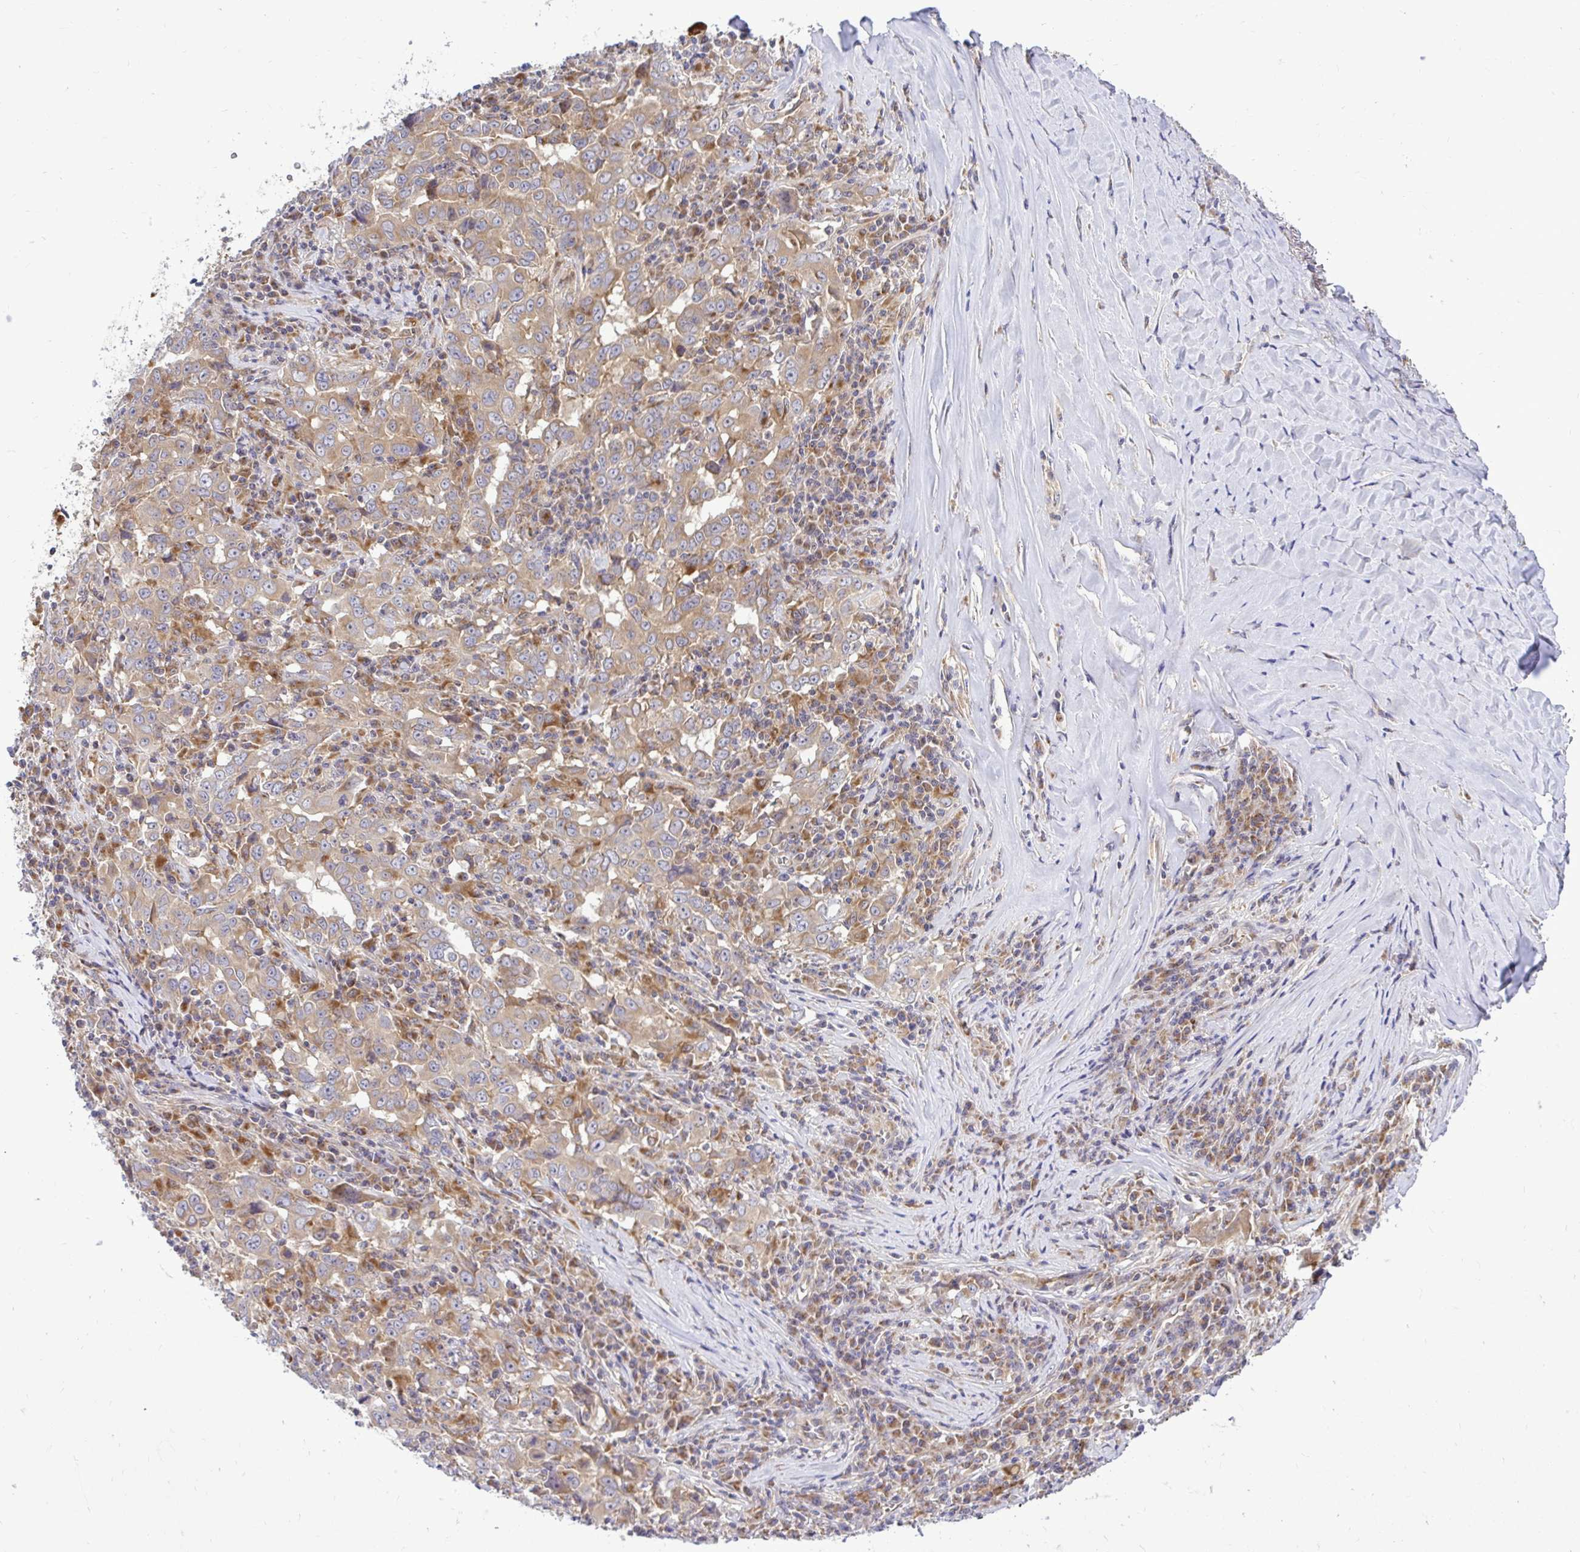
{"staining": {"intensity": "moderate", "quantity": ">75%", "location": "cytoplasmic/membranous"}, "tissue": "lung cancer", "cell_type": "Tumor cells", "image_type": "cancer", "snomed": [{"axis": "morphology", "description": "Adenocarcinoma, NOS"}, {"axis": "topography", "description": "Lung"}], "caption": "This photomicrograph reveals immunohistochemistry (IHC) staining of adenocarcinoma (lung), with medium moderate cytoplasmic/membranous expression in about >75% of tumor cells.", "gene": "VTI1B", "patient": {"sex": "male", "age": 67}}